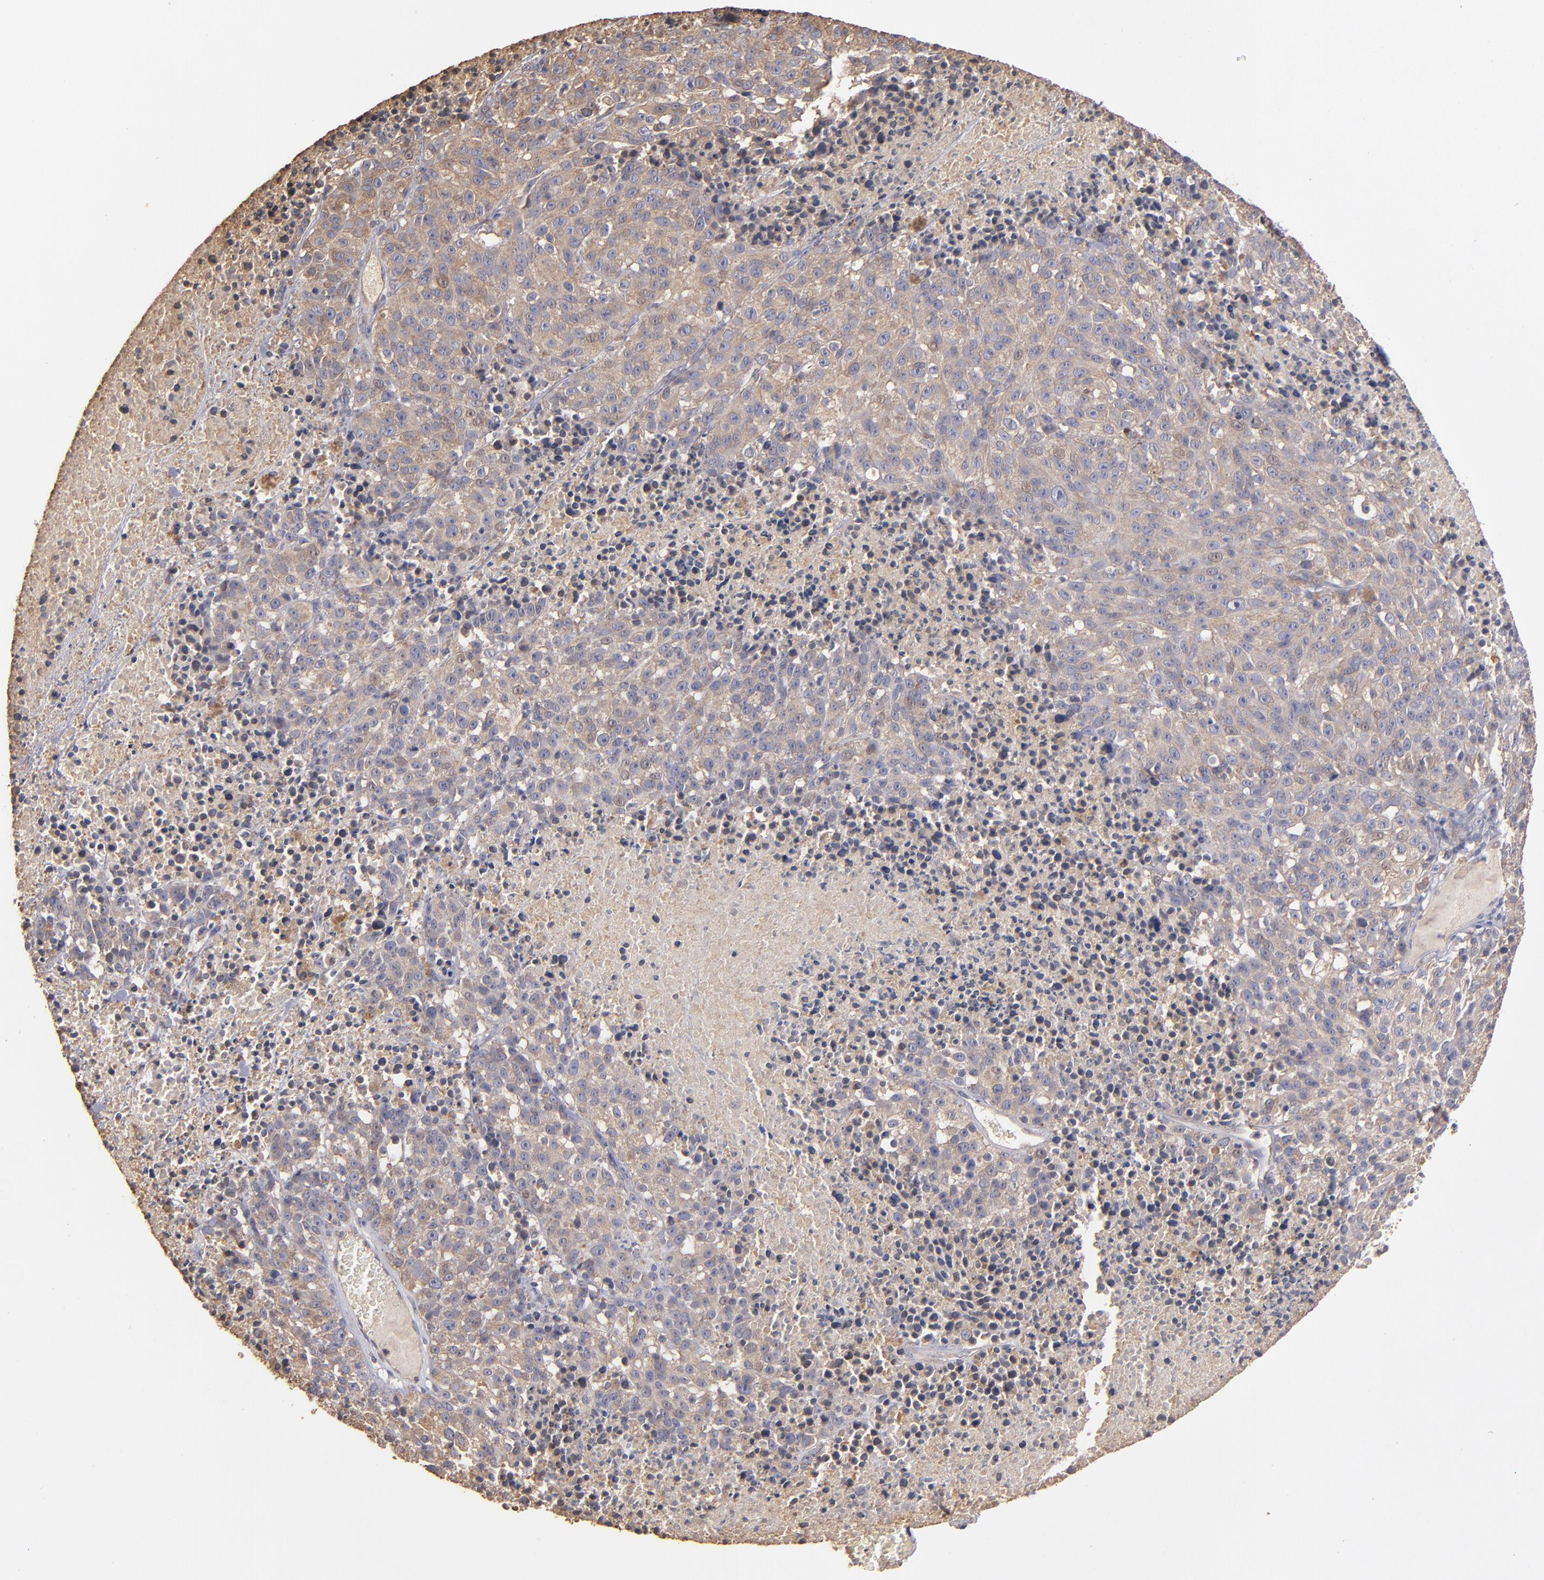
{"staining": {"intensity": "weak", "quantity": ">75%", "location": "cytoplasmic/membranous,nuclear"}, "tissue": "melanoma", "cell_type": "Tumor cells", "image_type": "cancer", "snomed": [{"axis": "morphology", "description": "Malignant melanoma, Metastatic site"}, {"axis": "topography", "description": "Cerebral cortex"}], "caption": "A brown stain highlights weak cytoplasmic/membranous and nuclear positivity of a protein in melanoma tumor cells.", "gene": "DMD", "patient": {"sex": "female", "age": 52}}